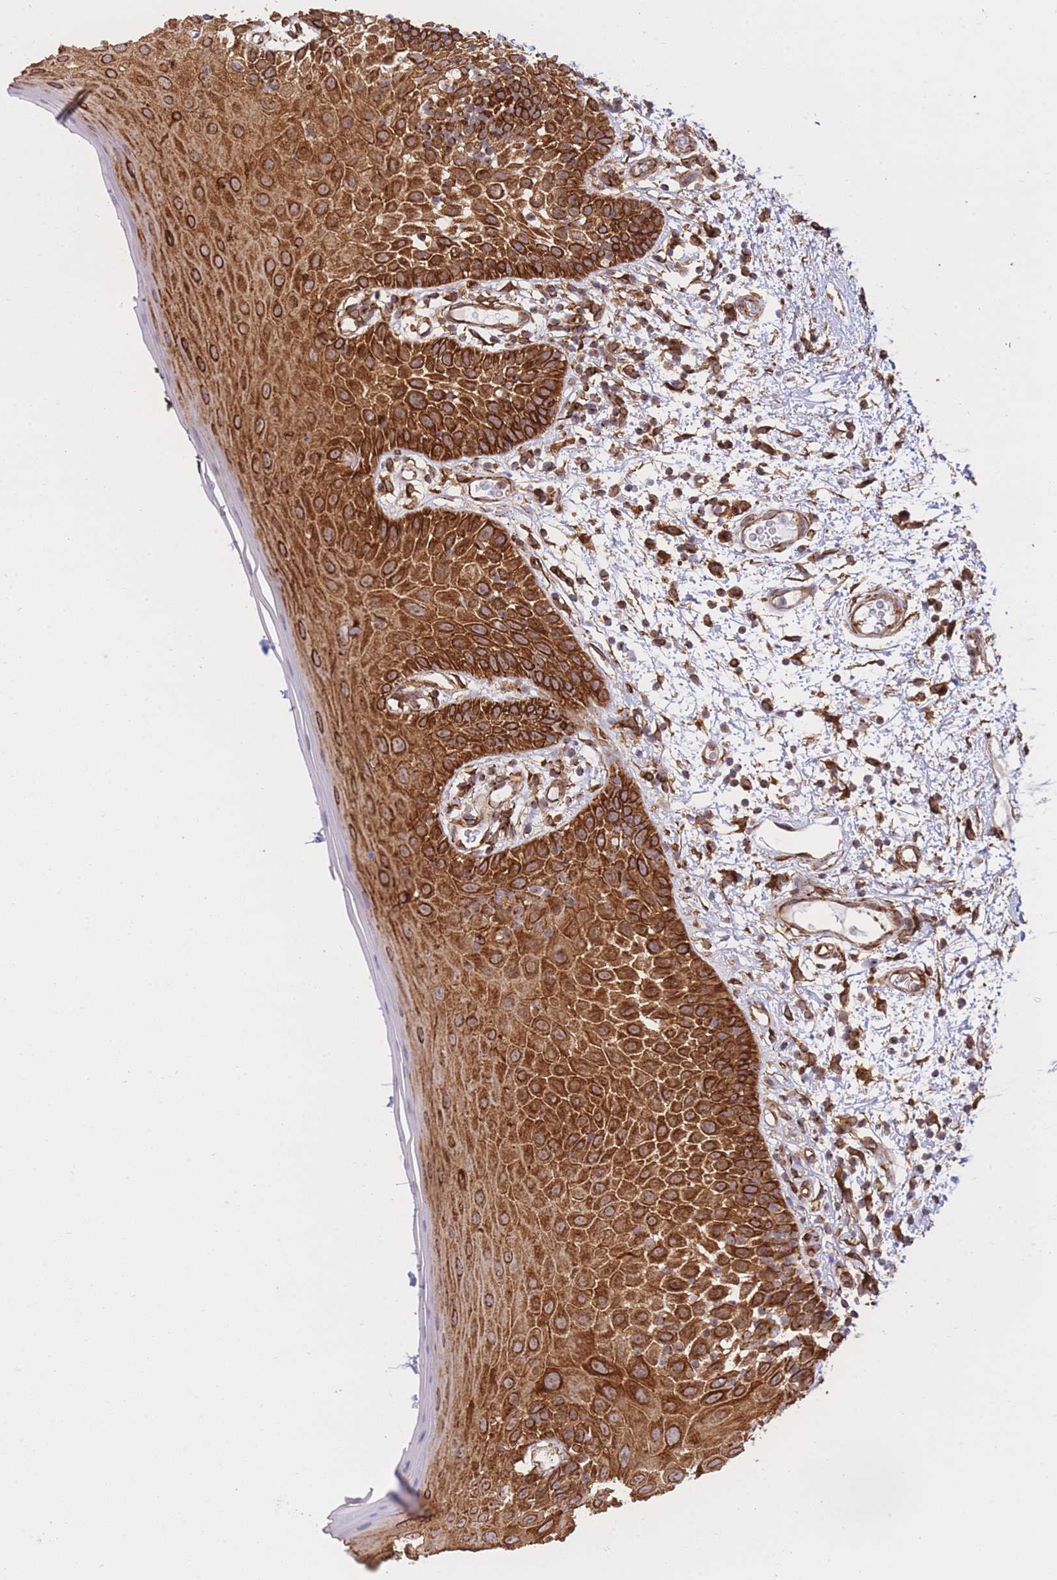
{"staining": {"intensity": "strong", "quantity": ">75%", "location": "cytoplasmic/membranous"}, "tissue": "oral mucosa", "cell_type": "Squamous epithelial cells", "image_type": "normal", "snomed": [{"axis": "morphology", "description": "Normal tissue, NOS"}, {"axis": "morphology", "description": "Squamous cell carcinoma, NOS"}, {"axis": "topography", "description": "Oral tissue"}, {"axis": "topography", "description": "Tounge, NOS"}, {"axis": "topography", "description": "Head-Neck"}], "caption": "Immunohistochemical staining of unremarkable human oral mucosa reveals strong cytoplasmic/membranous protein expression in approximately >75% of squamous epithelial cells.", "gene": "EXOSC8", "patient": {"sex": "male", "age": 76}}